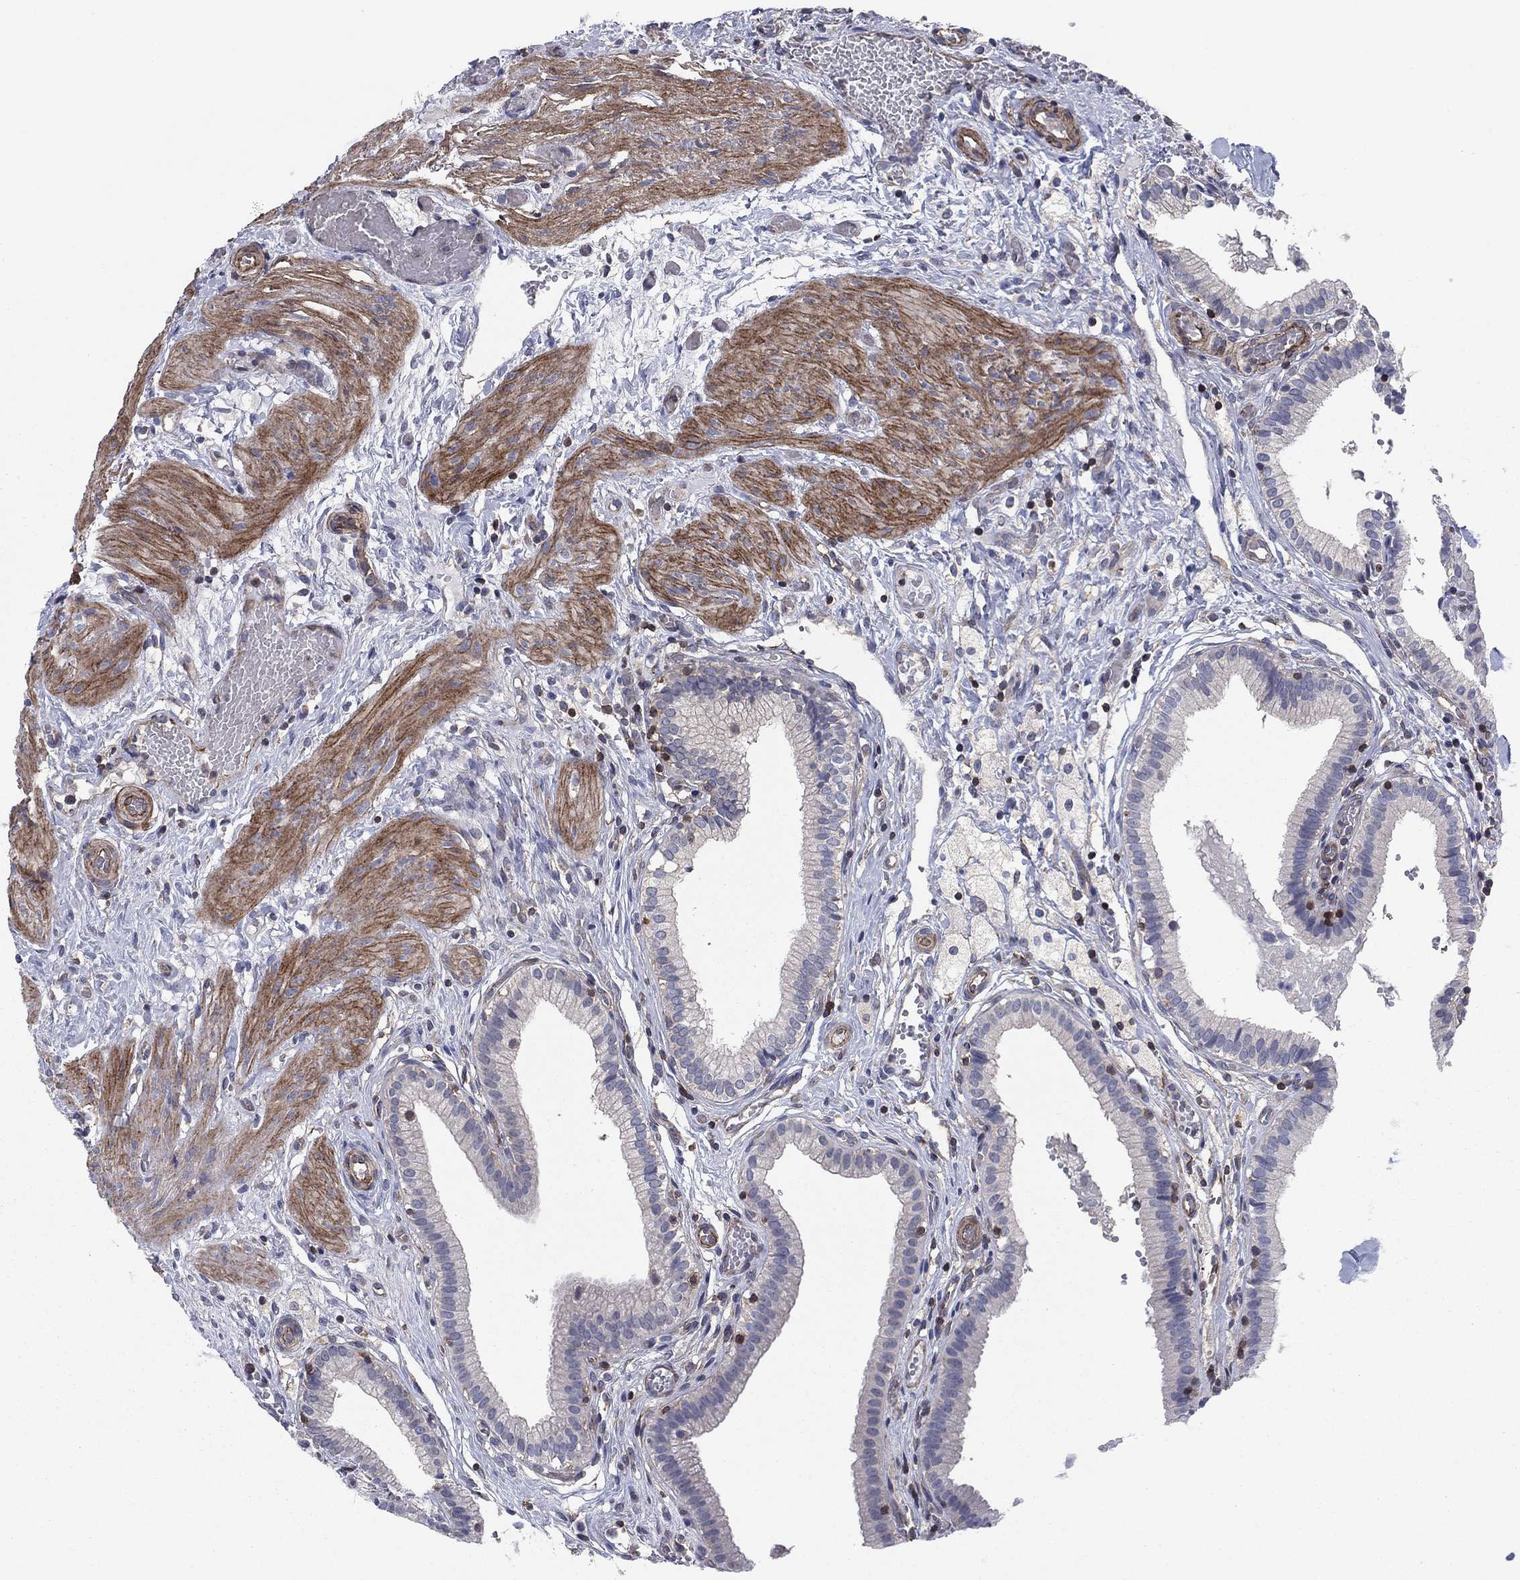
{"staining": {"intensity": "negative", "quantity": "none", "location": "none"}, "tissue": "gallbladder", "cell_type": "Glandular cells", "image_type": "normal", "snomed": [{"axis": "morphology", "description": "Normal tissue, NOS"}, {"axis": "topography", "description": "Gallbladder"}], "caption": "Immunohistochemical staining of benign gallbladder reveals no significant staining in glandular cells. (Brightfield microscopy of DAB immunohistochemistry (IHC) at high magnification).", "gene": "PSD4", "patient": {"sex": "female", "age": 24}}